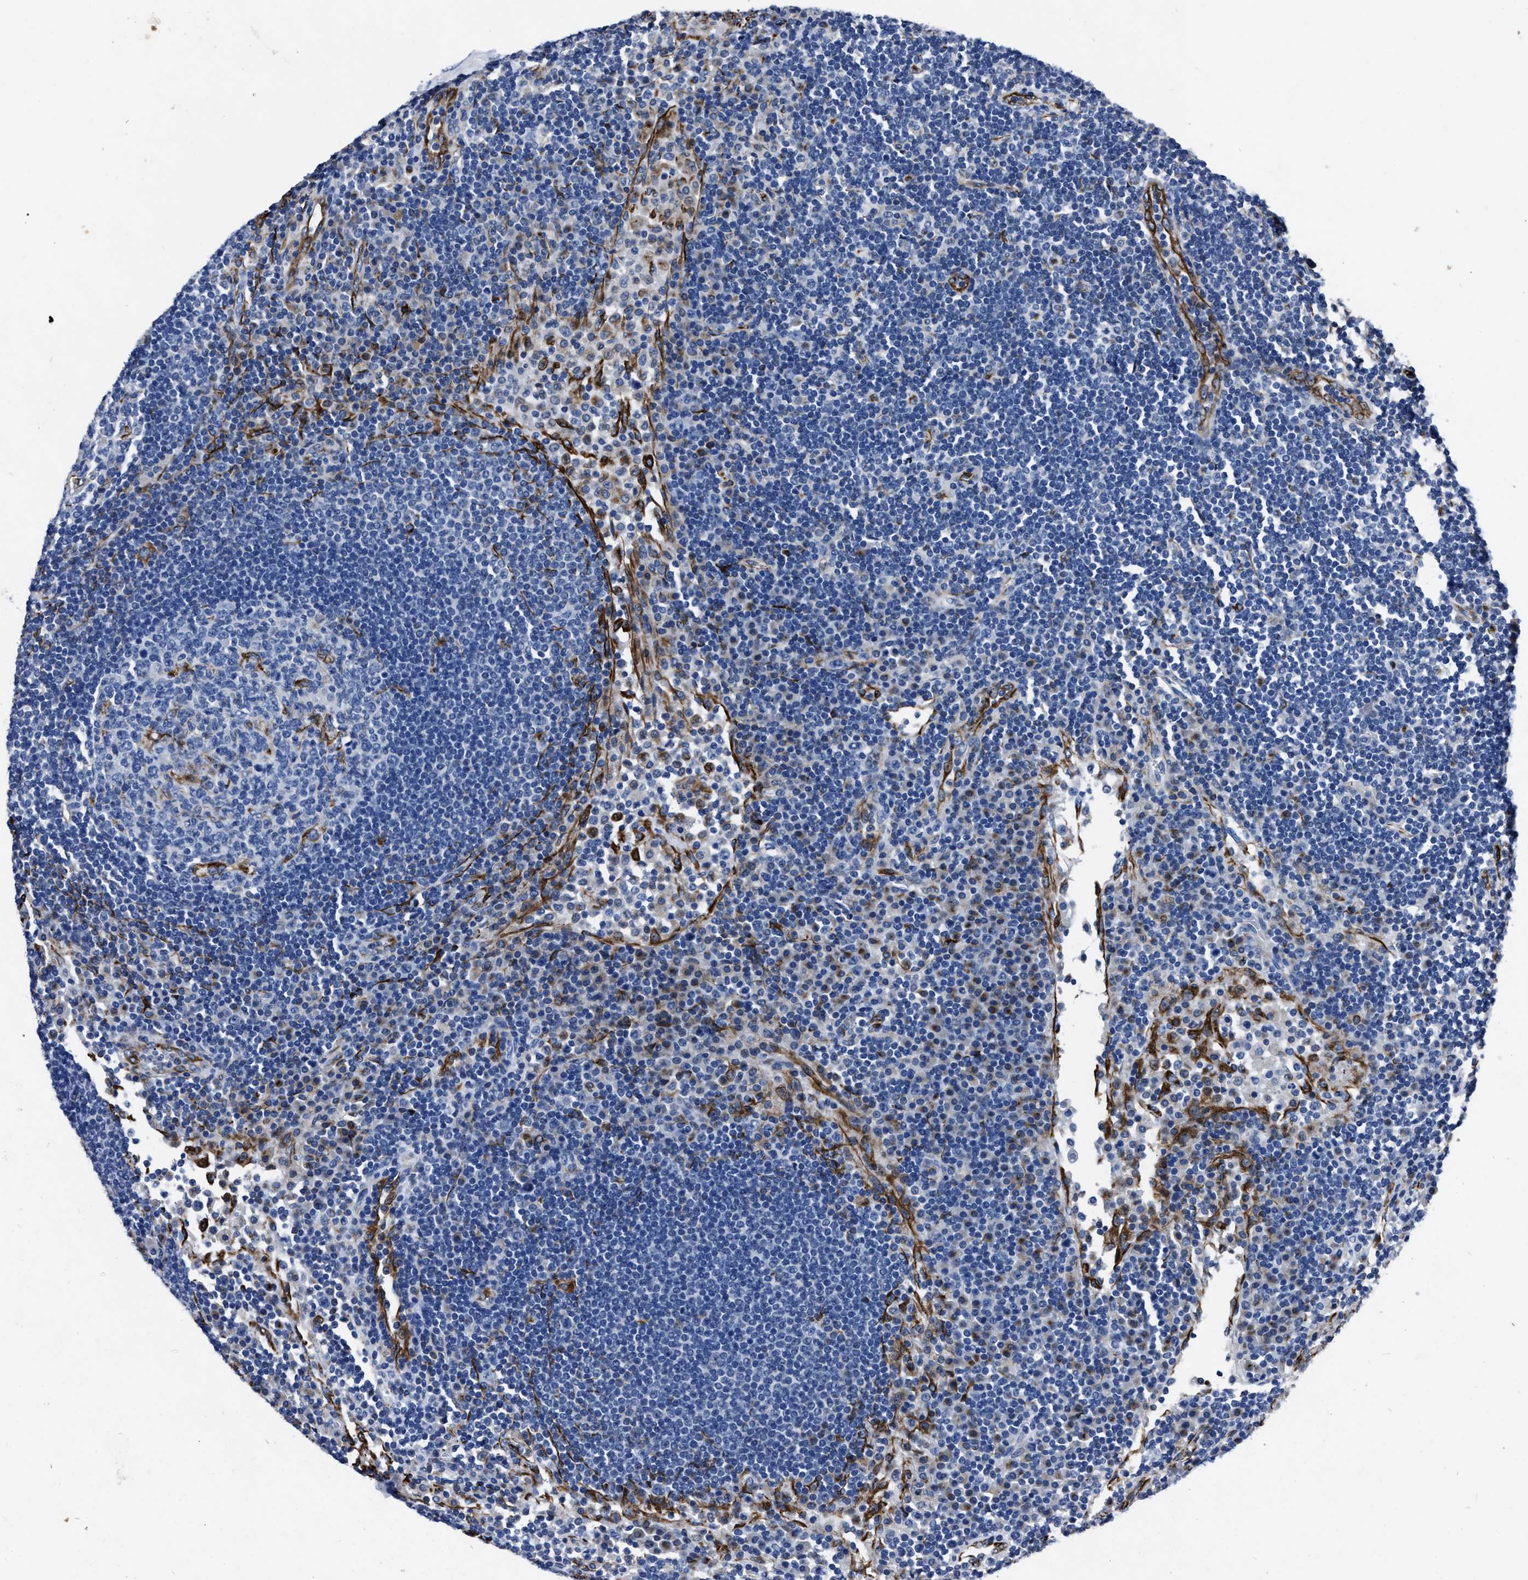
{"staining": {"intensity": "negative", "quantity": "none", "location": "none"}, "tissue": "lymph node", "cell_type": "Germinal center cells", "image_type": "normal", "snomed": [{"axis": "morphology", "description": "Normal tissue, NOS"}, {"axis": "topography", "description": "Lymph node"}], "caption": "The micrograph demonstrates no staining of germinal center cells in unremarkable lymph node.", "gene": "OR10G3", "patient": {"sex": "female", "age": 53}}